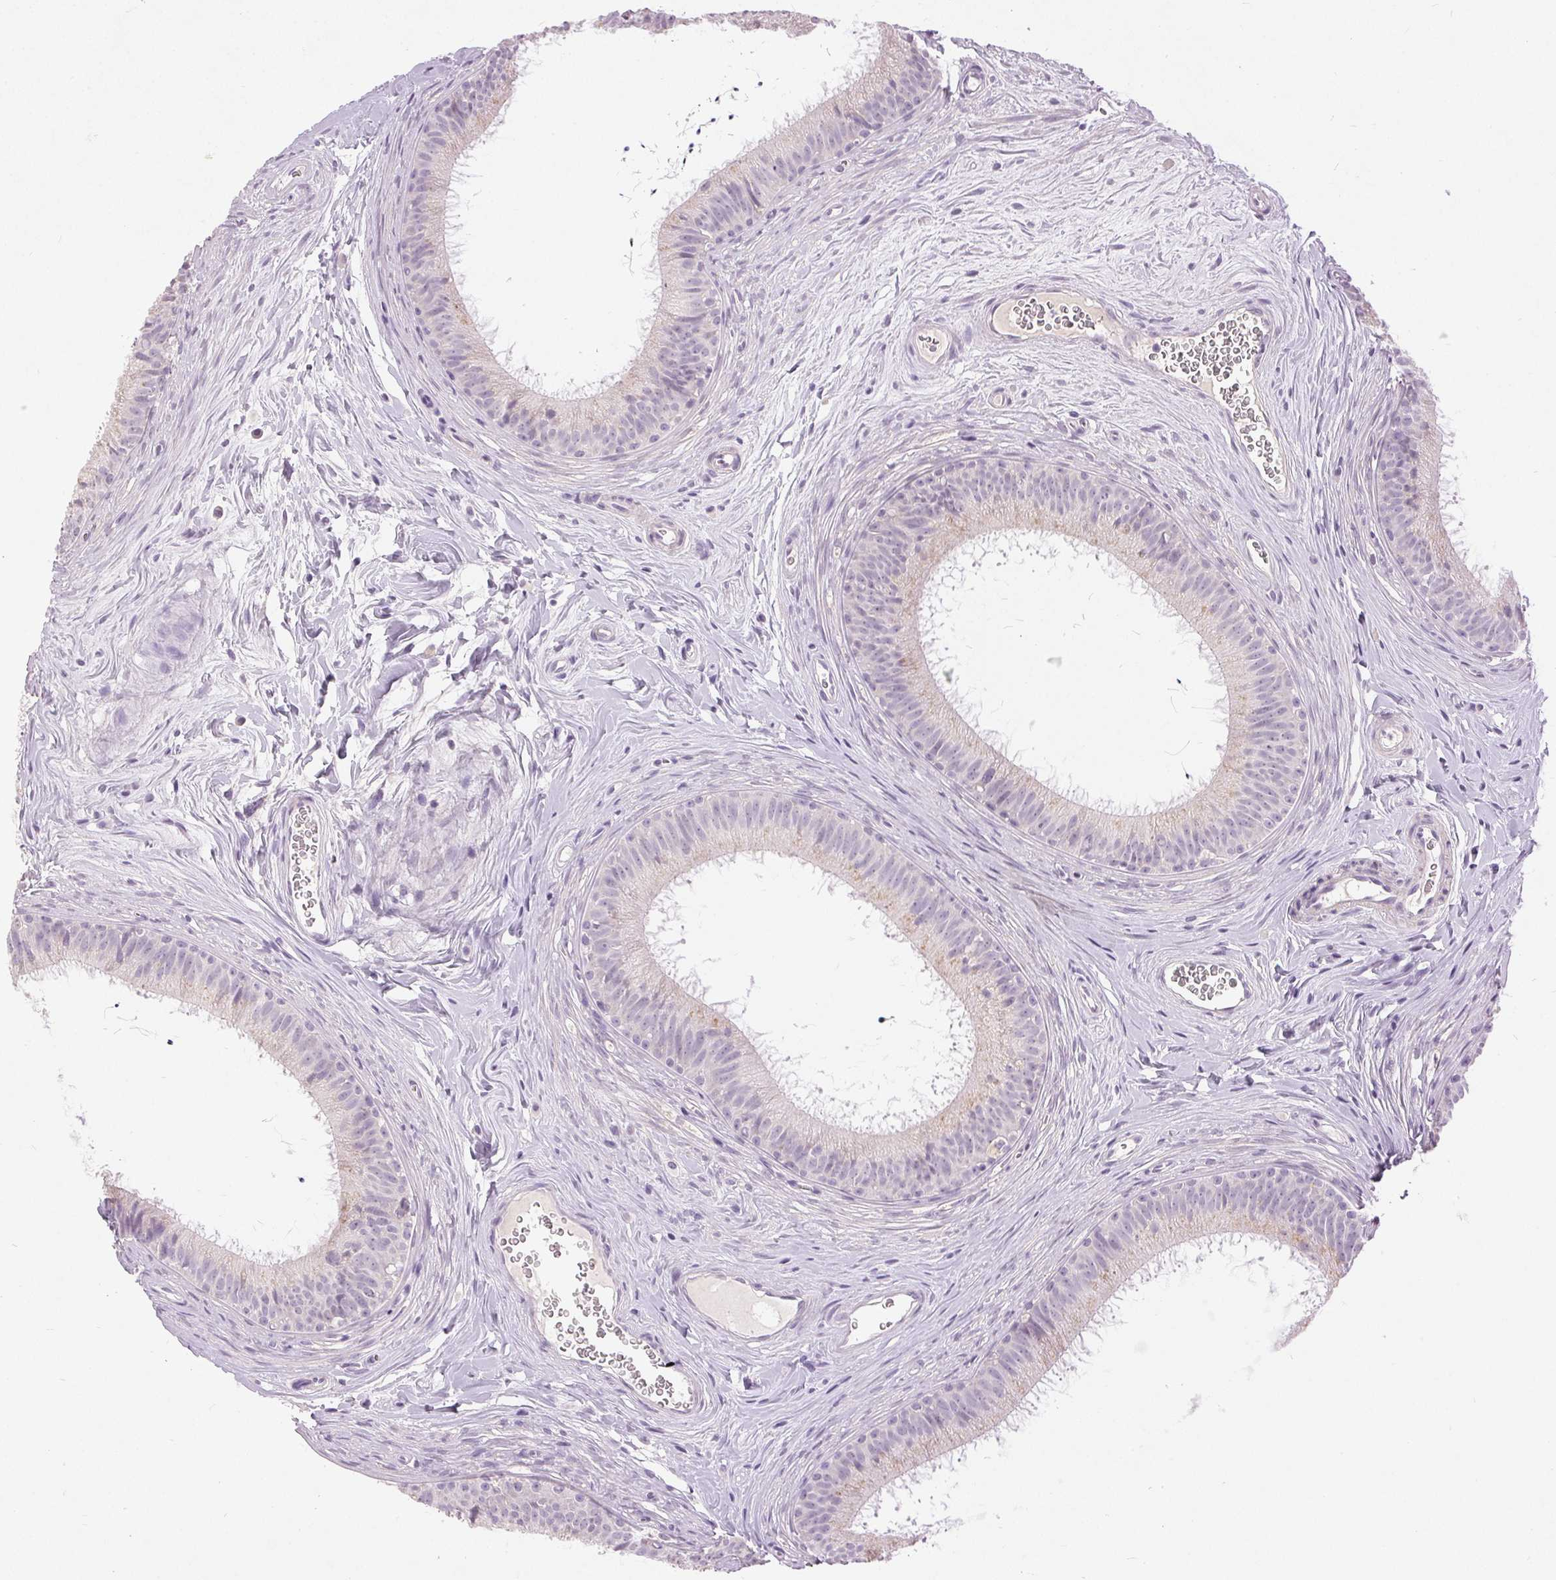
{"staining": {"intensity": "negative", "quantity": "none", "location": "none"}, "tissue": "epididymis", "cell_type": "Glandular cells", "image_type": "normal", "snomed": [{"axis": "morphology", "description": "Normal tissue, NOS"}, {"axis": "topography", "description": "Epididymis"}], "caption": "A photomicrograph of epididymis stained for a protein reveals no brown staining in glandular cells.", "gene": "DSG3", "patient": {"sex": "male", "age": 24}}